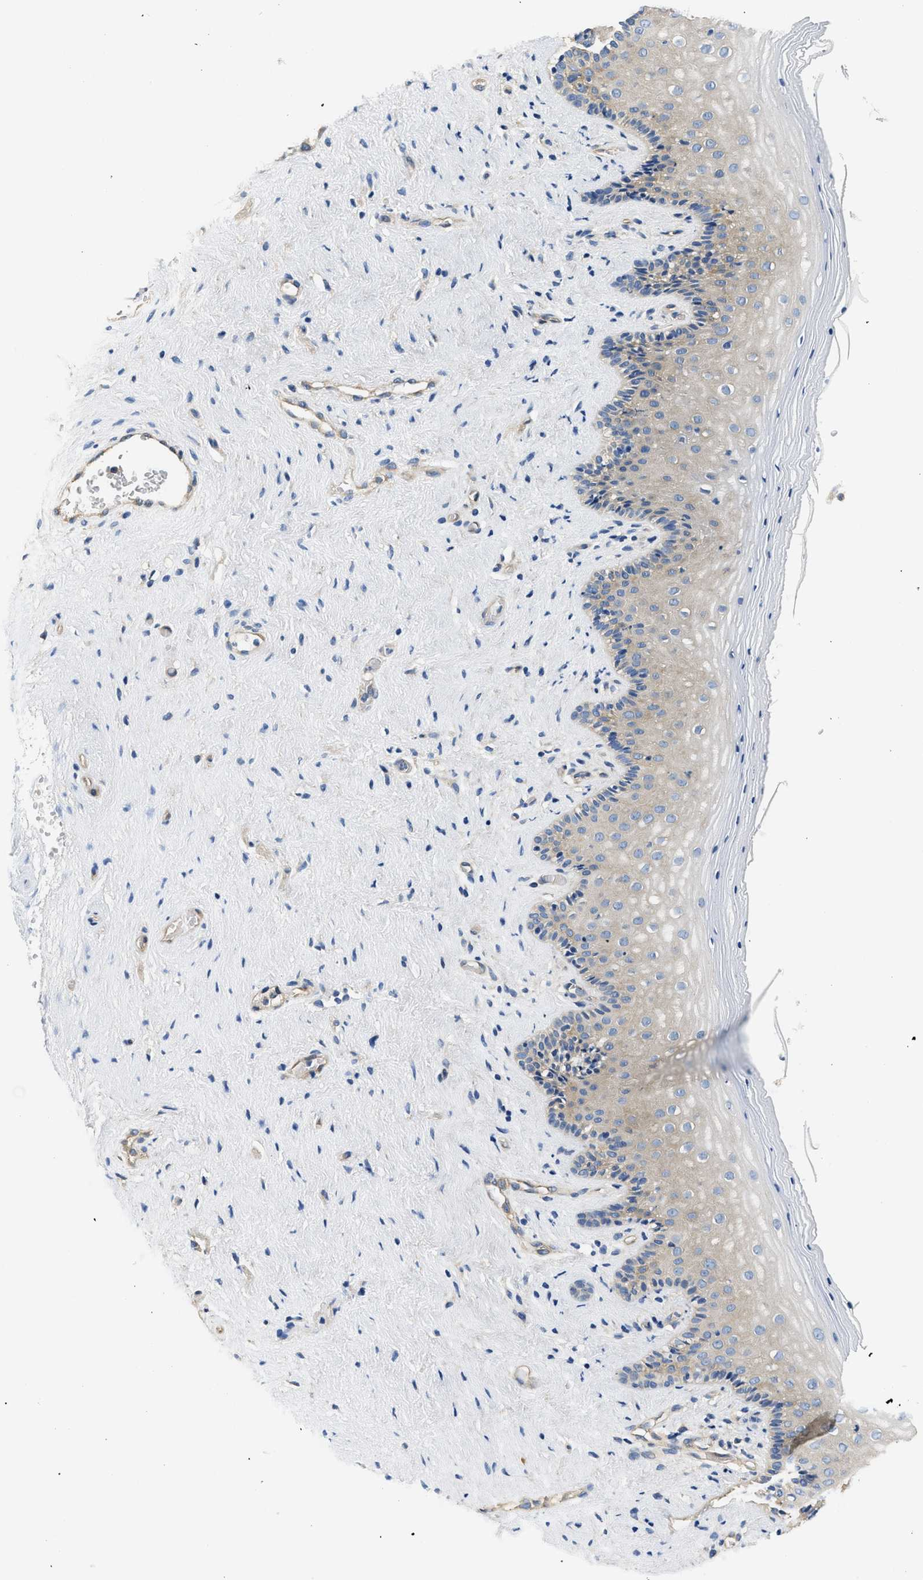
{"staining": {"intensity": "weak", "quantity": "25%-75%", "location": "cytoplasmic/membranous"}, "tissue": "vagina", "cell_type": "Squamous epithelial cells", "image_type": "normal", "snomed": [{"axis": "morphology", "description": "Normal tissue, NOS"}, {"axis": "topography", "description": "Vagina"}], "caption": "Protein analysis of unremarkable vagina reveals weak cytoplasmic/membranous positivity in approximately 25%-75% of squamous epithelial cells. (DAB IHC with brightfield microscopy, high magnification).", "gene": "CSDE1", "patient": {"sex": "female", "age": 44}}